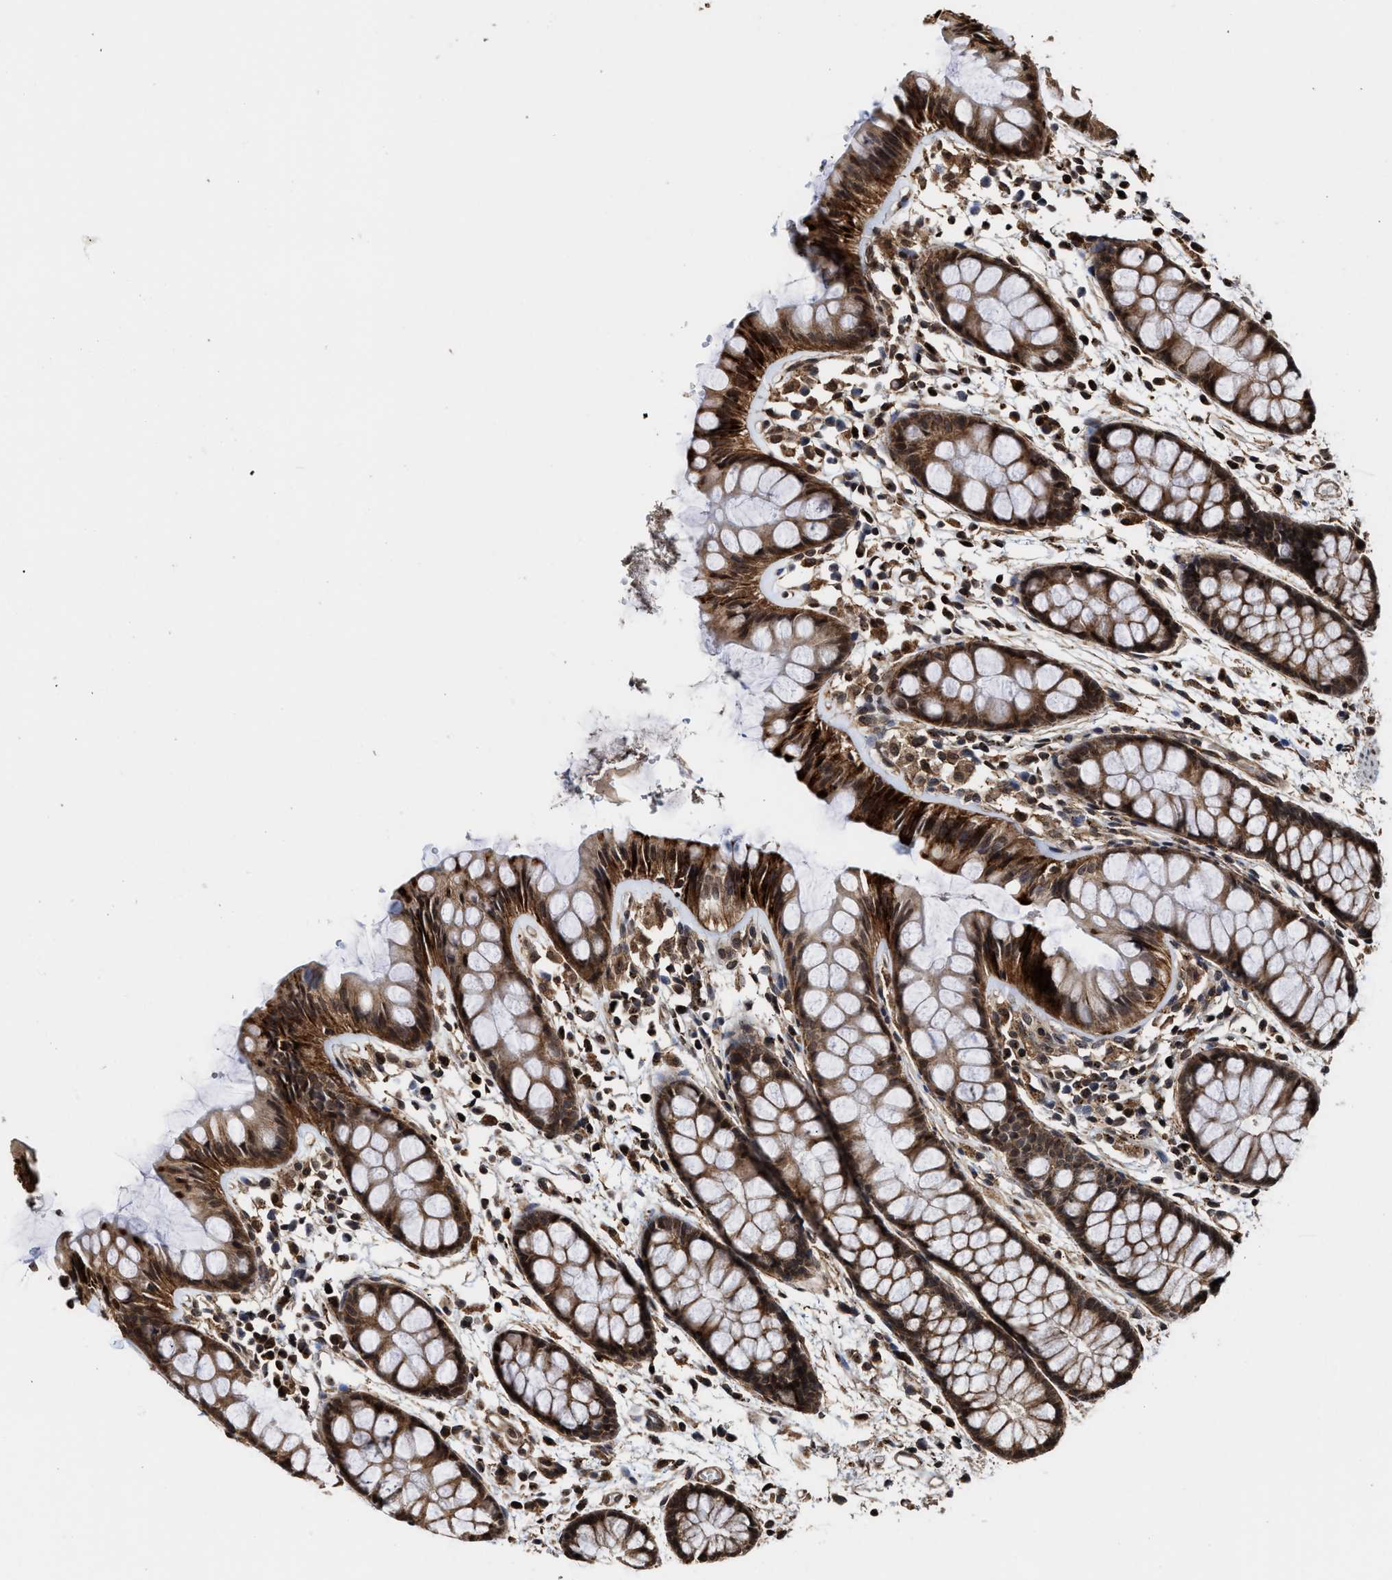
{"staining": {"intensity": "strong", "quantity": ">75%", "location": "cytoplasmic/membranous,nuclear"}, "tissue": "rectum", "cell_type": "Glandular cells", "image_type": "normal", "snomed": [{"axis": "morphology", "description": "Normal tissue, NOS"}, {"axis": "topography", "description": "Rectum"}], "caption": "A high amount of strong cytoplasmic/membranous,nuclear staining is identified in about >75% of glandular cells in unremarkable rectum.", "gene": "SEPTIN2", "patient": {"sex": "female", "age": 66}}